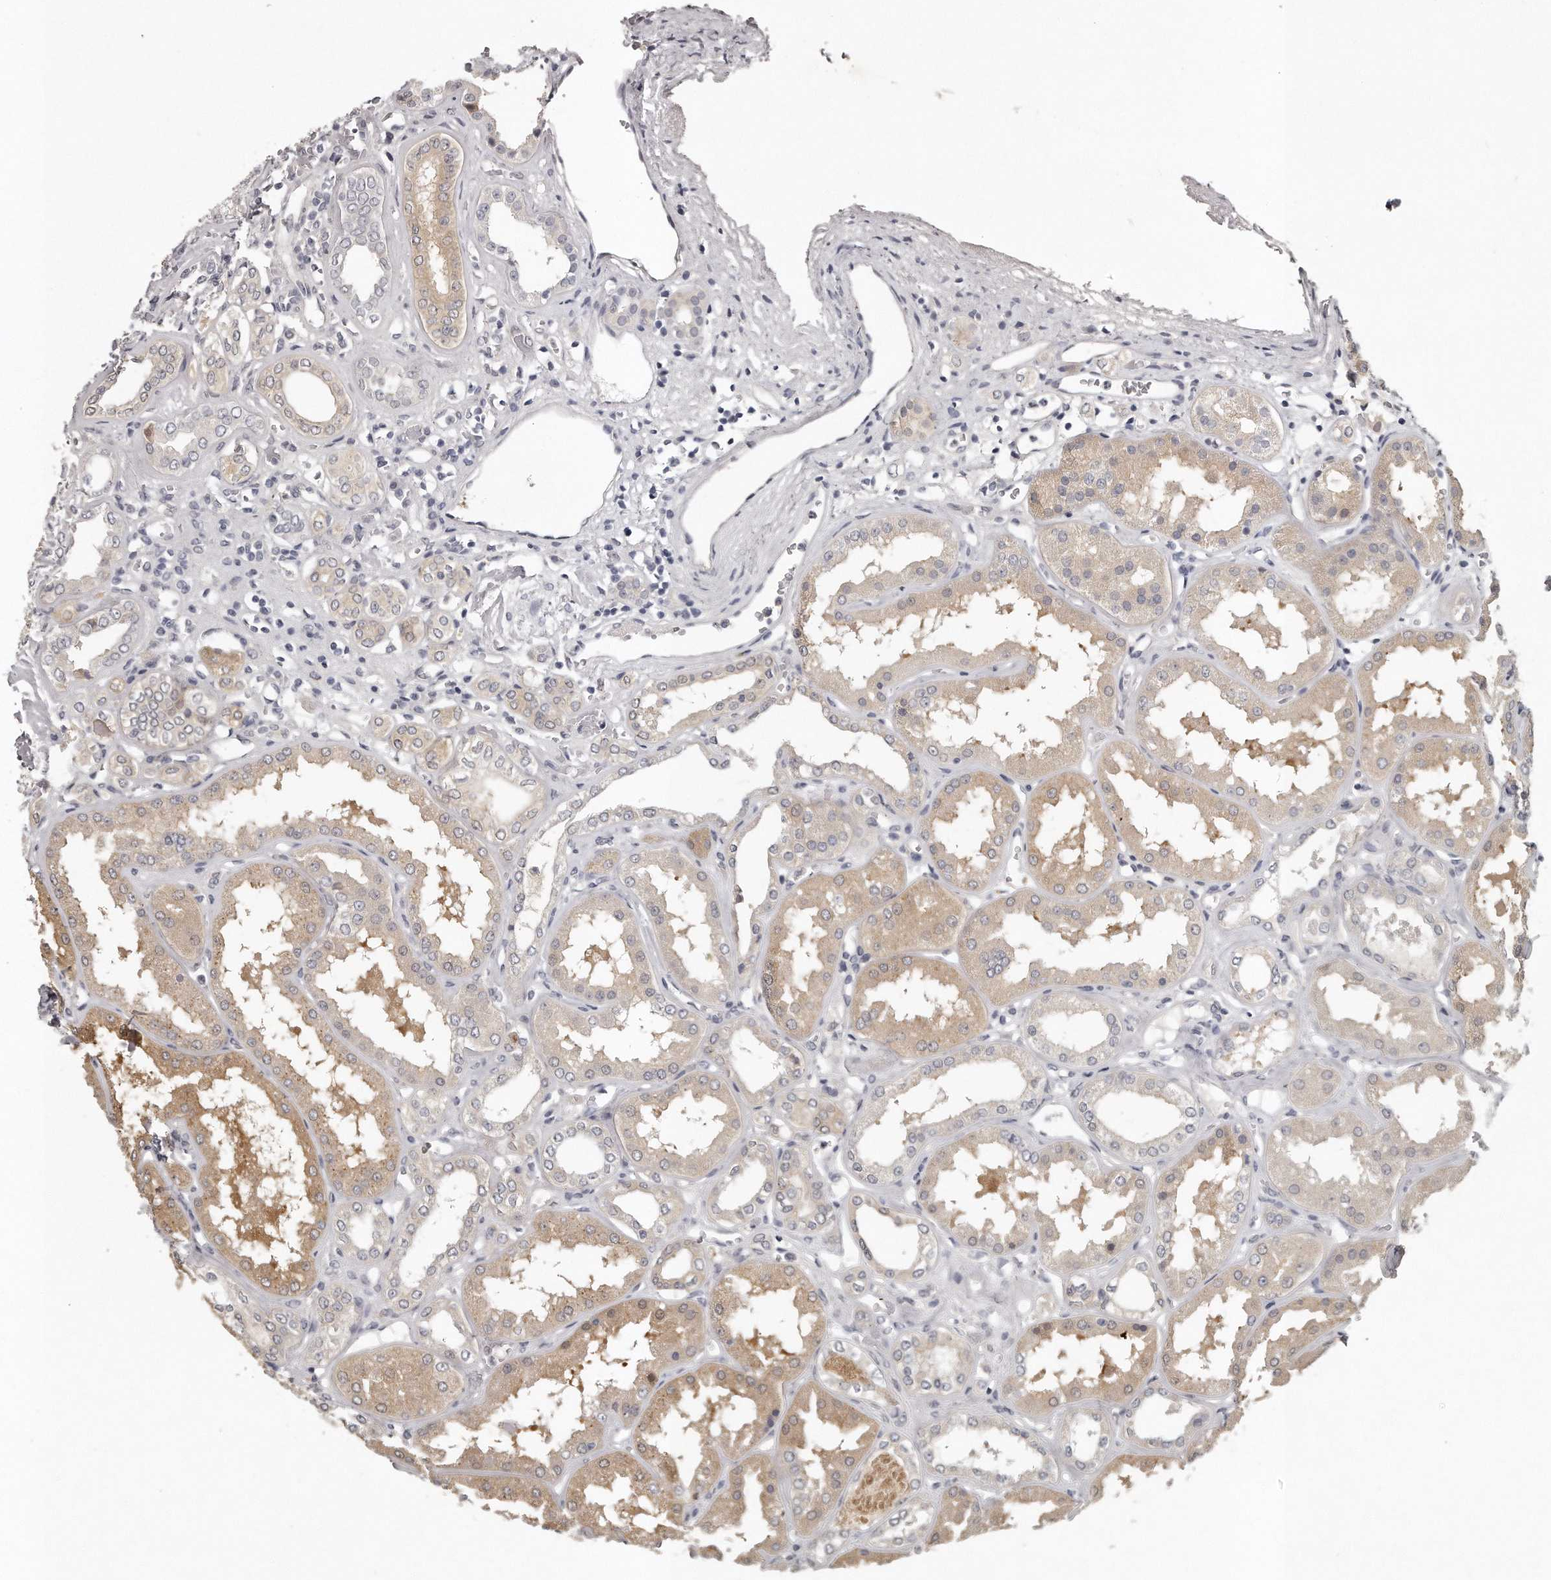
{"staining": {"intensity": "negative", "quantity": "none", "location": "none"}, "tissue": "kidney", "cell_type": "Cells in glomeruli", "image_type": "normal", "snomed": [{"axis": "morphology", "description": "Normal tissue, NOS"}, {"axis": "topography", "description": "Kidney"}], "caption": "DAB (3,3'-diaminobenzidine) immunohistochemical staining of unremarkable kidney shows no significant positivity in cells in glomeruli.", "gene": "GGCT", "patient": {"sex": "female", "age": 56}}